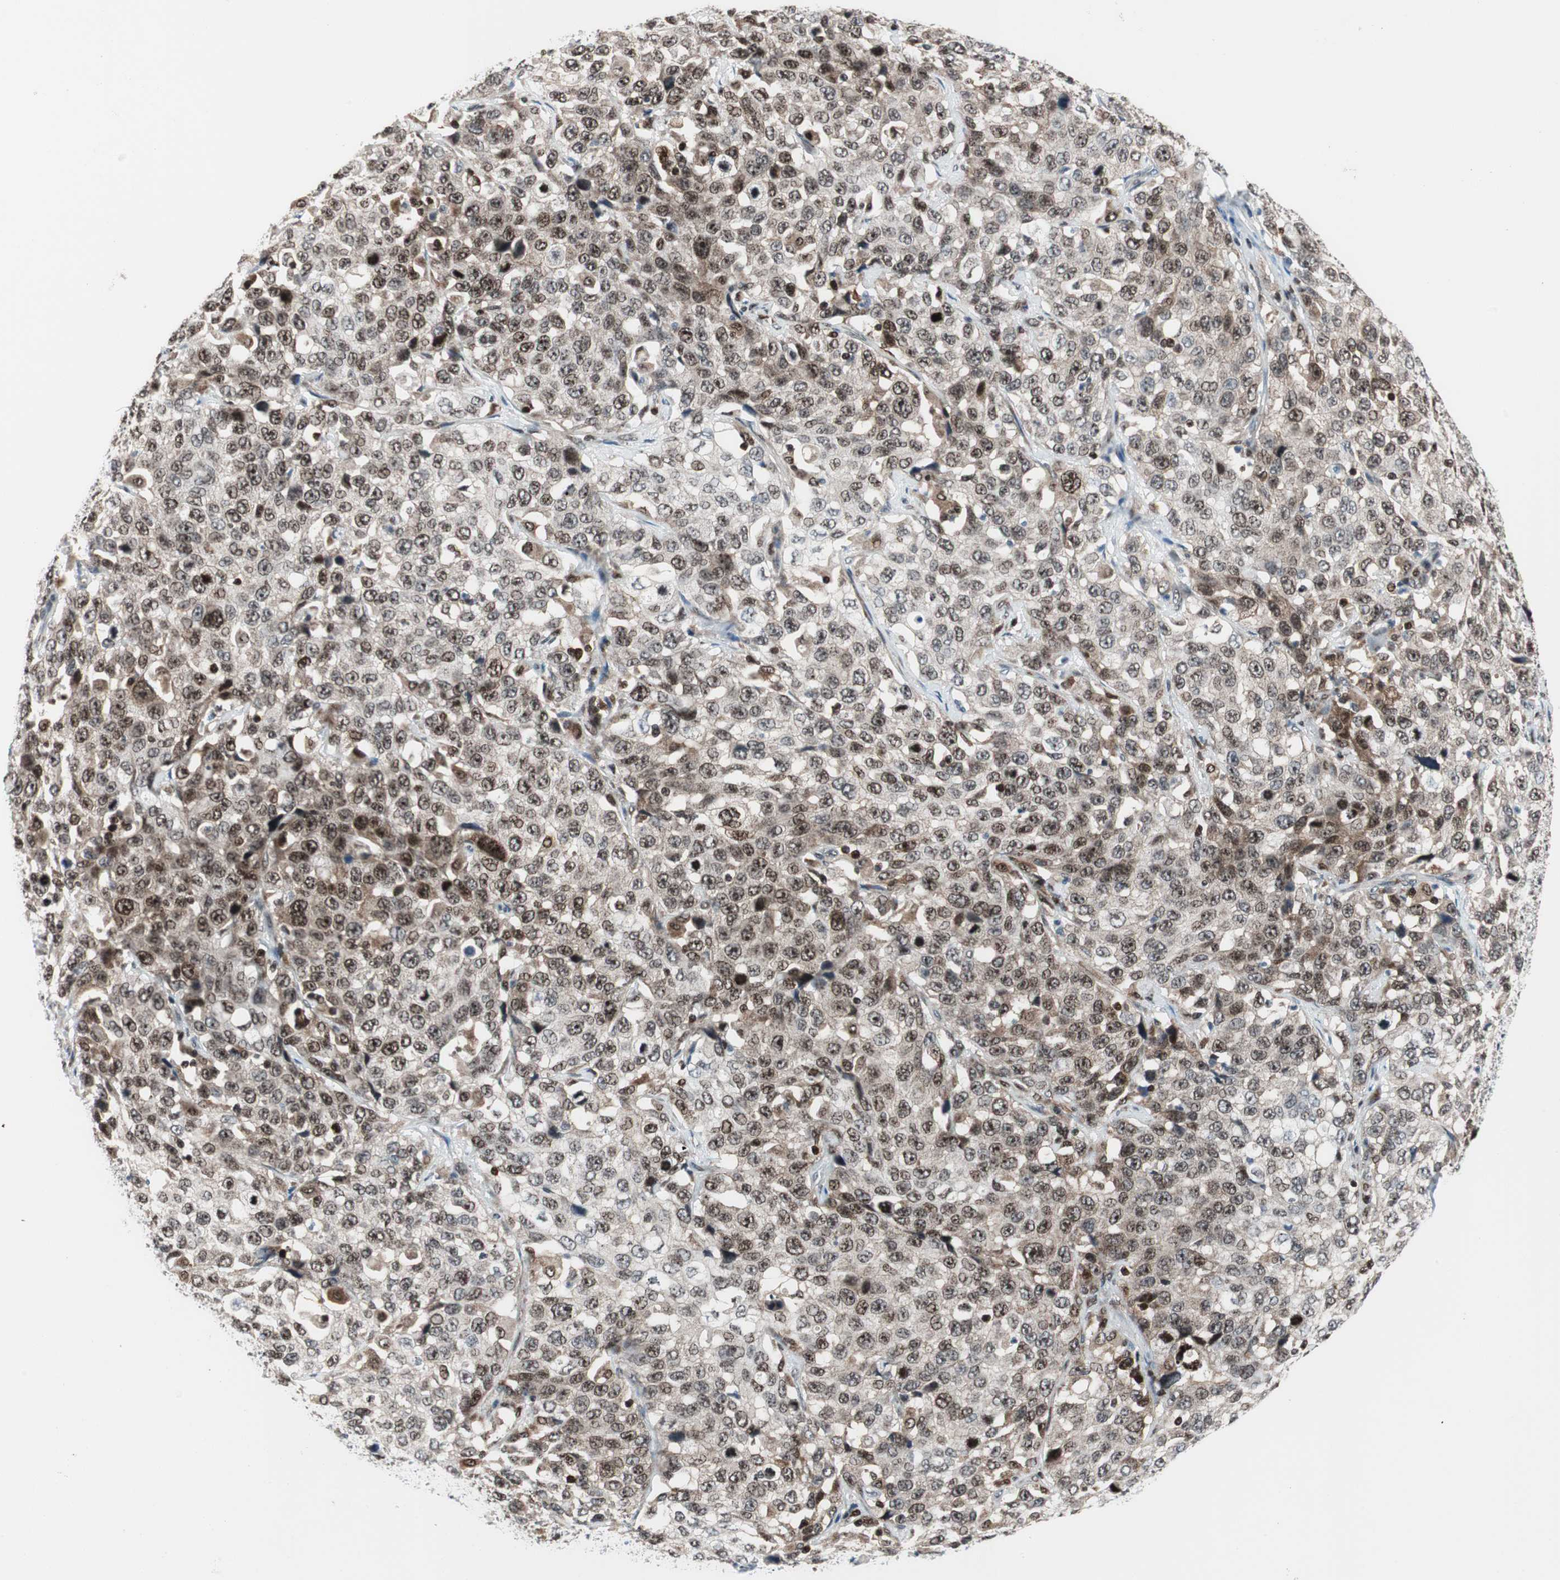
{"staining": {"intensity": "moderate", "quantity": "25%-75%", "location": "nuclear"}, "tissue": "stomach cancer", "cell_type": "Tumor cells", "image_type": "cancer", "snomed": [{"axis": "morphology", "description": "Normal tissue, NOS"}, {"axis": "morphology", "description": "Adenocarcinoma, NOS"}, {"axis": "topography", "description": "Stomach"}], "caption": "Protein expression analysis of human stomach cancer reveals moderate nuclear expression in about 25%-75% of tumor cells. Using DAB (3,3'-diaminobenzidine) (brown) and hematoxylin (blue) stains, captured at high magnification using brightfield microscopy.", "gene": "RGS10", "patient": {"sex": "male", "age": 48}}